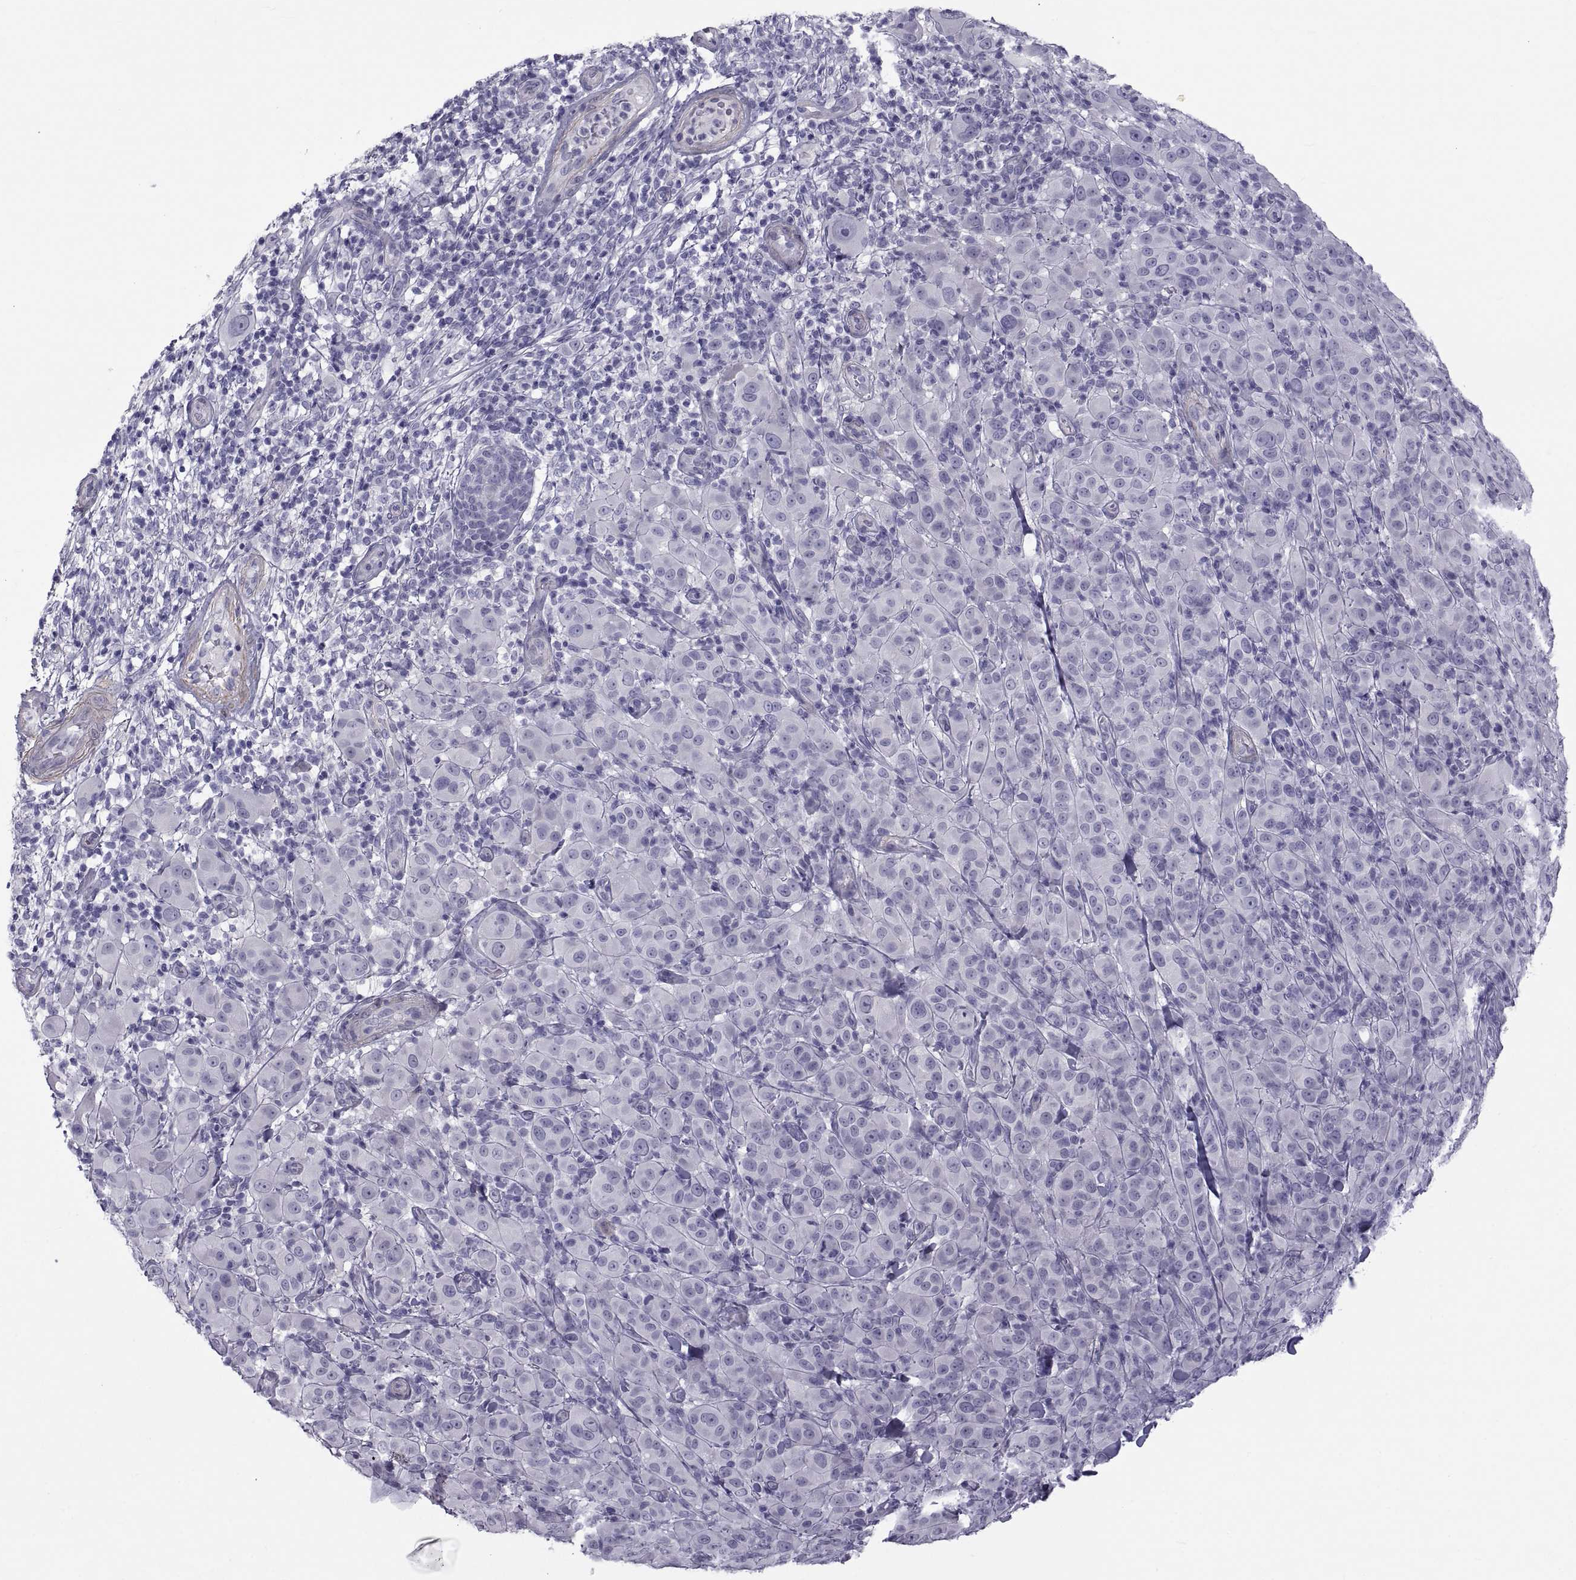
{"staining": {"intensity": "negative", "quantity": "none", "location": "none"}, "tissue": "melanoma", "cell_type": "Tumor cells", "image_type": "cancer", "snomed": [{"axis": "morphology", "description": "Malignant melanoma, NOS"}, {"axis": "topography", "description": "Skin"}], "caption": "IHC micrograph of human malignant melanoma stained for a protein (brown), which exhibits no positivity in tumor cells.", "gene": "MAGEB1", "patient": {"sex": "female", "age": 87}}